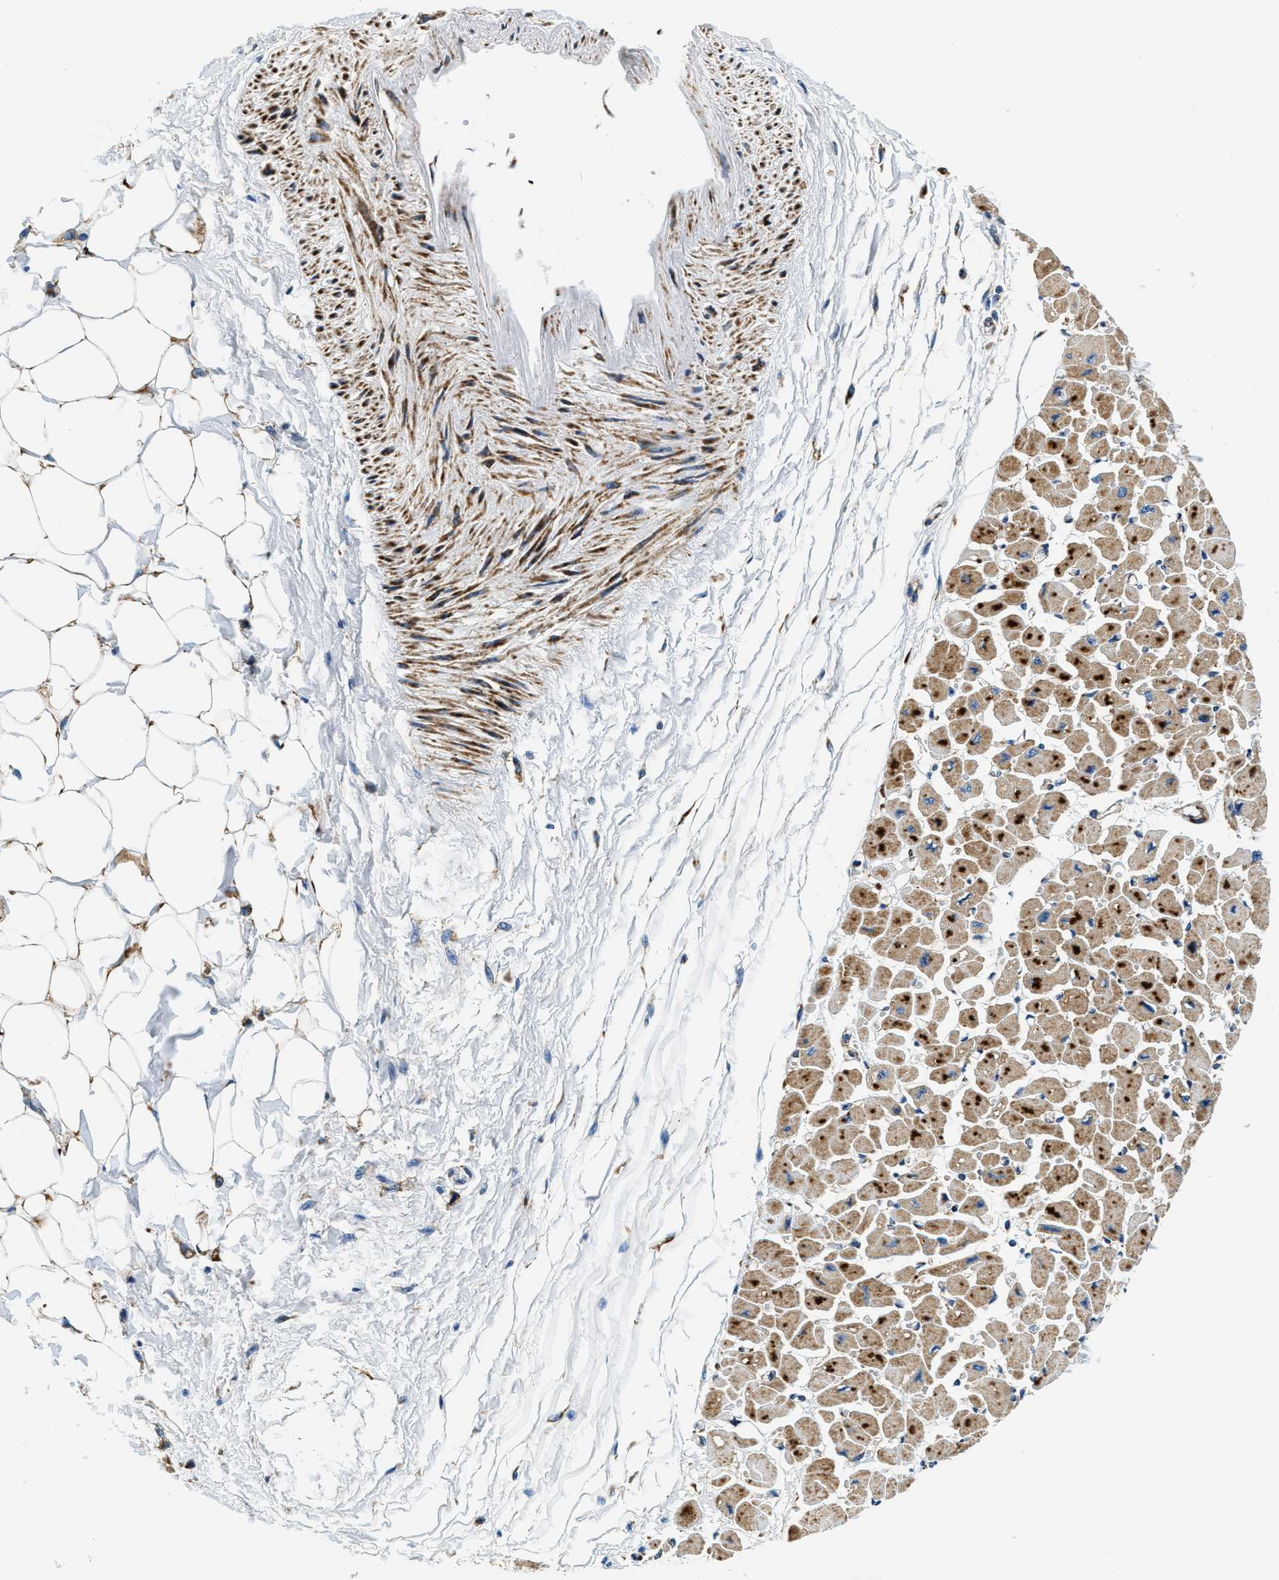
{"staining": {"intensity": "moderate", "quantity": ">75%", "location": "cytoplasmic/membranous"}, "tissue": "heart muscle", "cell_type": "Cardiomyocytes", "image_type": "normal", "snomed": [{"axis": "morphology", "description": "Normal tissue, NOS"}, {"axis": "topography", "description": "Heart"}], "caption": "A high-resolution photomicrograph shows immunohistochemistry staining of normal heart muscle, which exhibits moderate cytoplasmic/membranous positivity in about >75% of cardiomyocytes. (IHC, brightfield microscopy, high magnification).", "gene": "SAMD4B", "patient": {"sex": "female", "age": 54}}